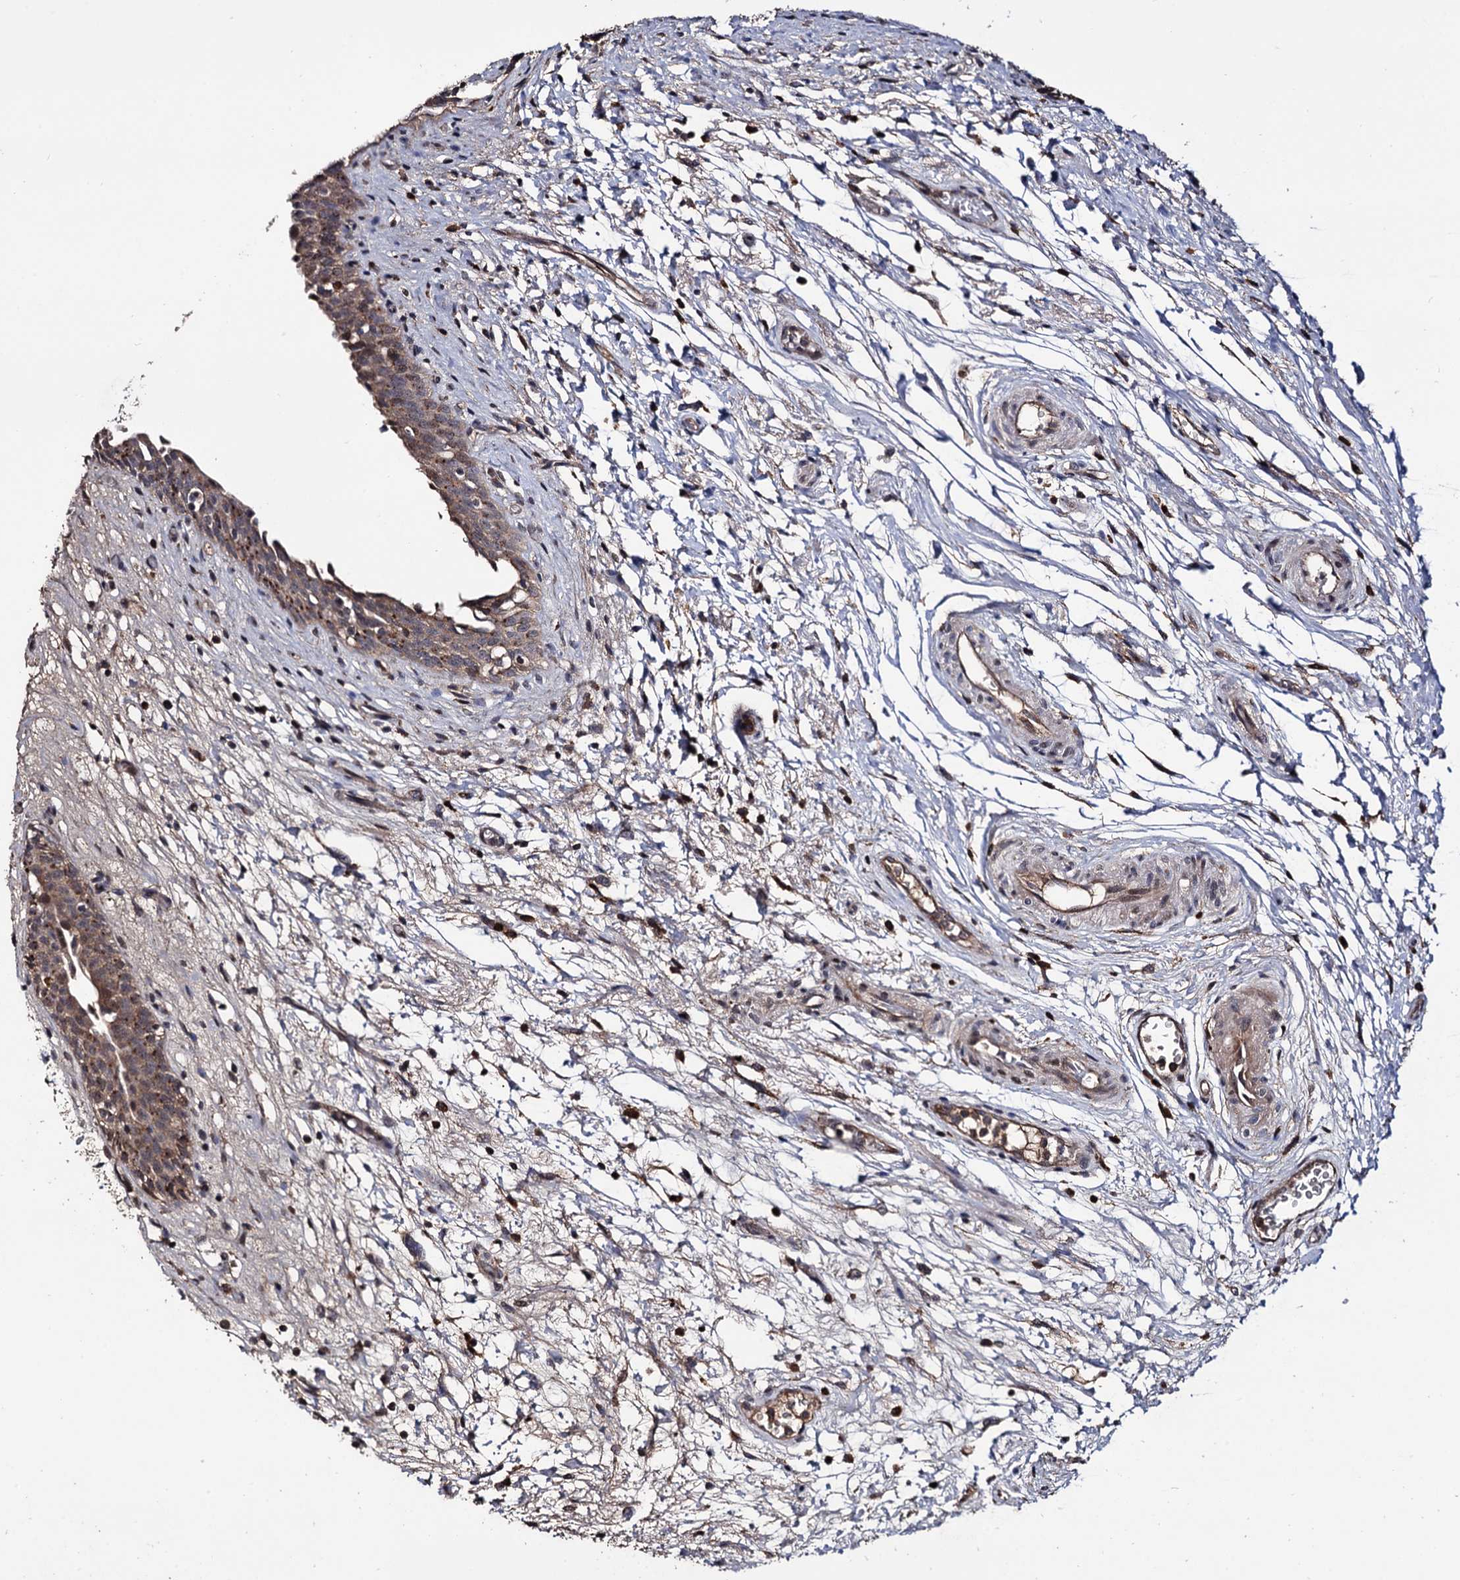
{"staining": {"intensity": "moderate", "quantity": "<25%", "location": "cytoplasmic/membranous,nuclear"}, "tissue": "urinary bladder", "cell_type": "Urothelial cells", "image_type": "normal", "snomed": [{"axis": "morphology", "description": "Normal tissue, NOS"}, {"axis": "topography", "description": "Urinary bladder"}], "caption": "Immunohistochemistry photomicrograph of benign urinary bladder stained for a protein (brown), which reveals low levels of moderate cytoplasmic/membranous,nuclear staining in about <25% of urothelial cells.", "gene": "MICAL2", "patient": {"sex": "male", "age": 83}}